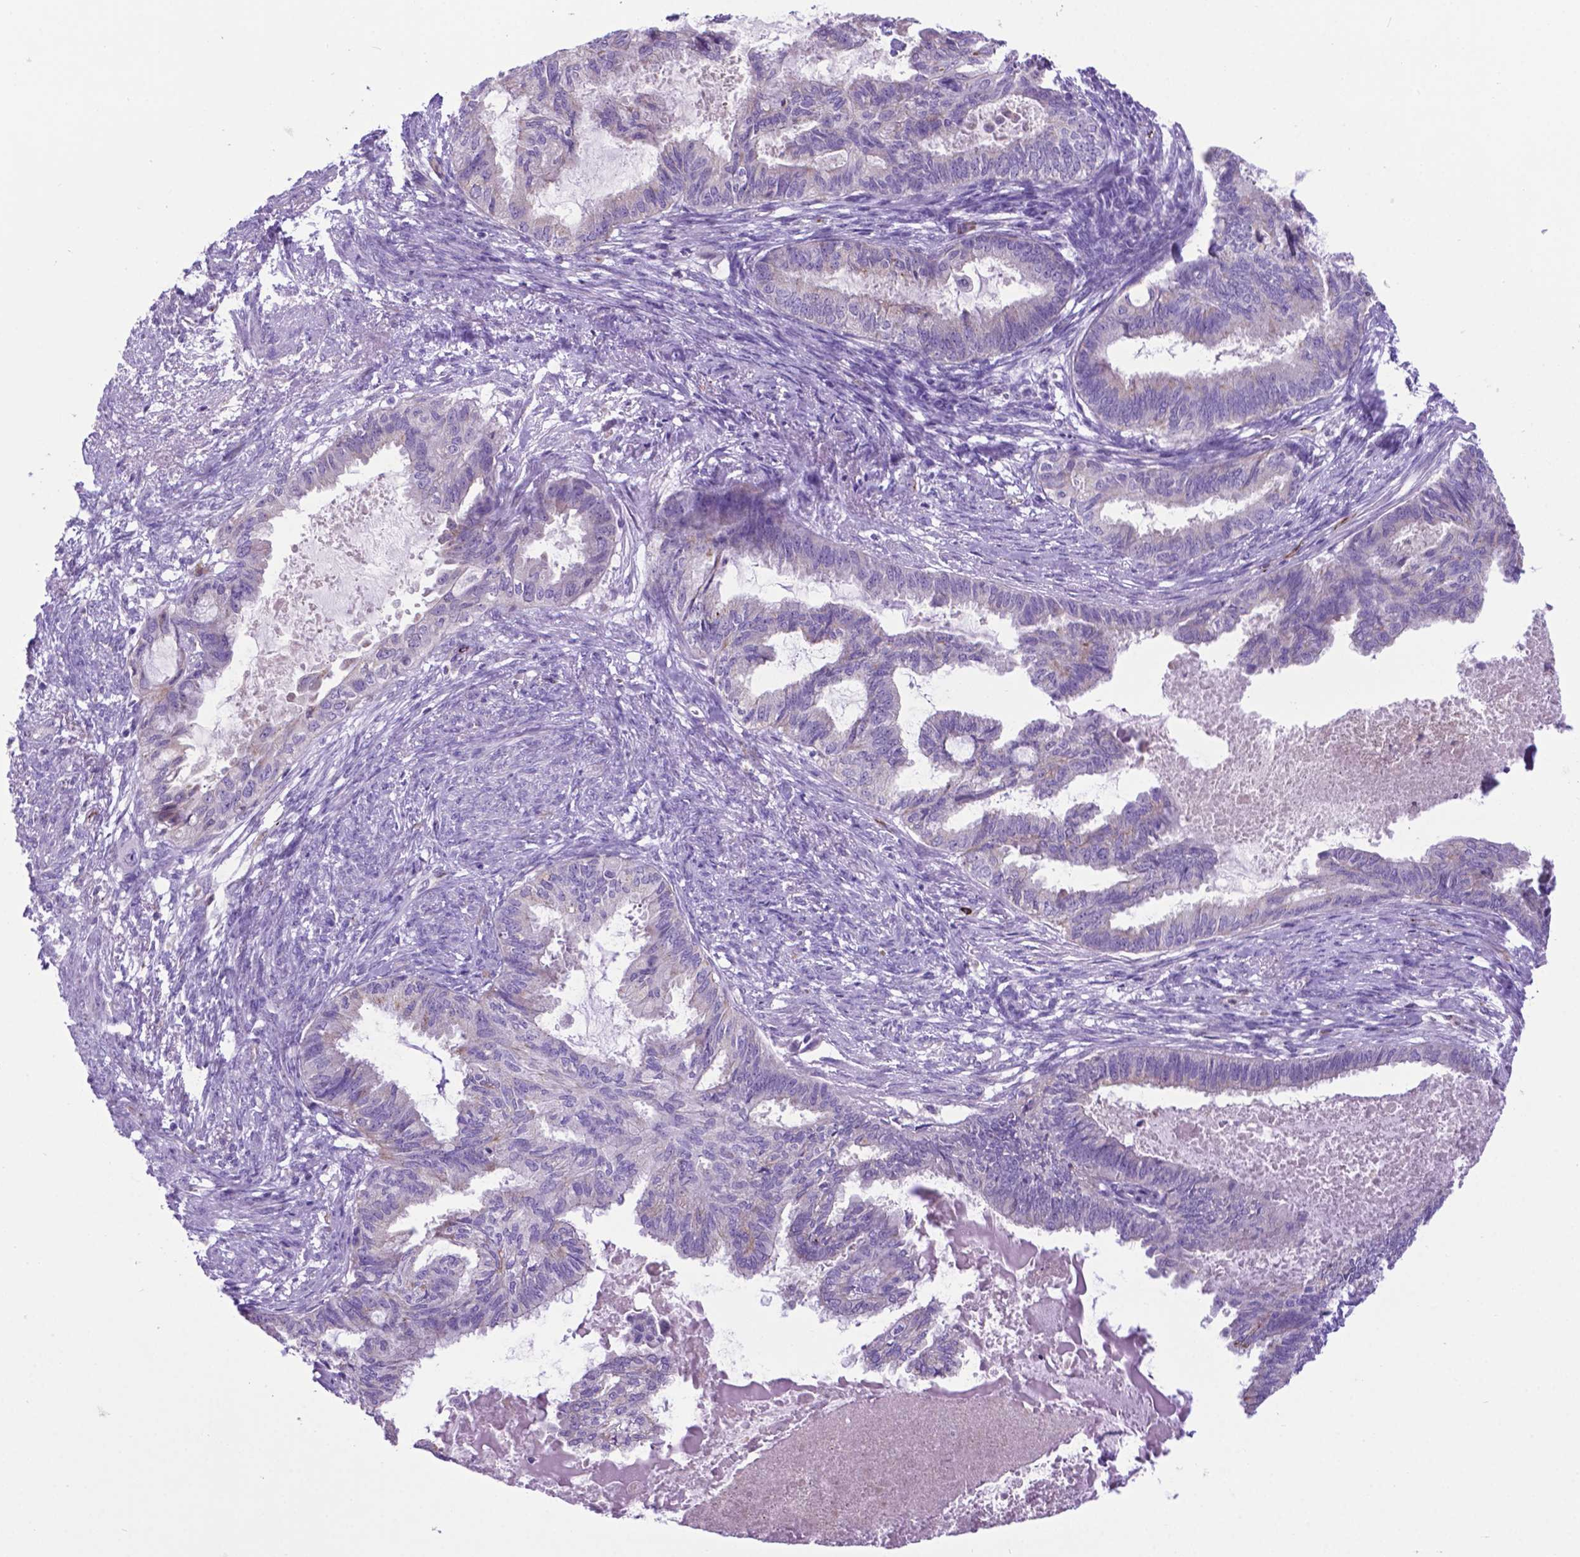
{"staining": {"intensity": "negative", "quantity": "none", "location": "none"}, "tissue": "endometrial cancer", "cell_type": "Tumor cells", "image_type": "cancer", "snomed": [{"axis": "morphology", "description": "Adenocarcinoma, NOS"}, {"axis": "topography", "description": "Endometrium"}], "caption": "A photomicrograph of human endometrial cancer is negative for staining in tumor cells. (Brightfield microscopy of DAB (3,3'-diaminobenzidine) immunohistochemistry (IHC) at high magnification).", "gene": "LZTR1", "patient": {"sex": "female", "age": 86}}